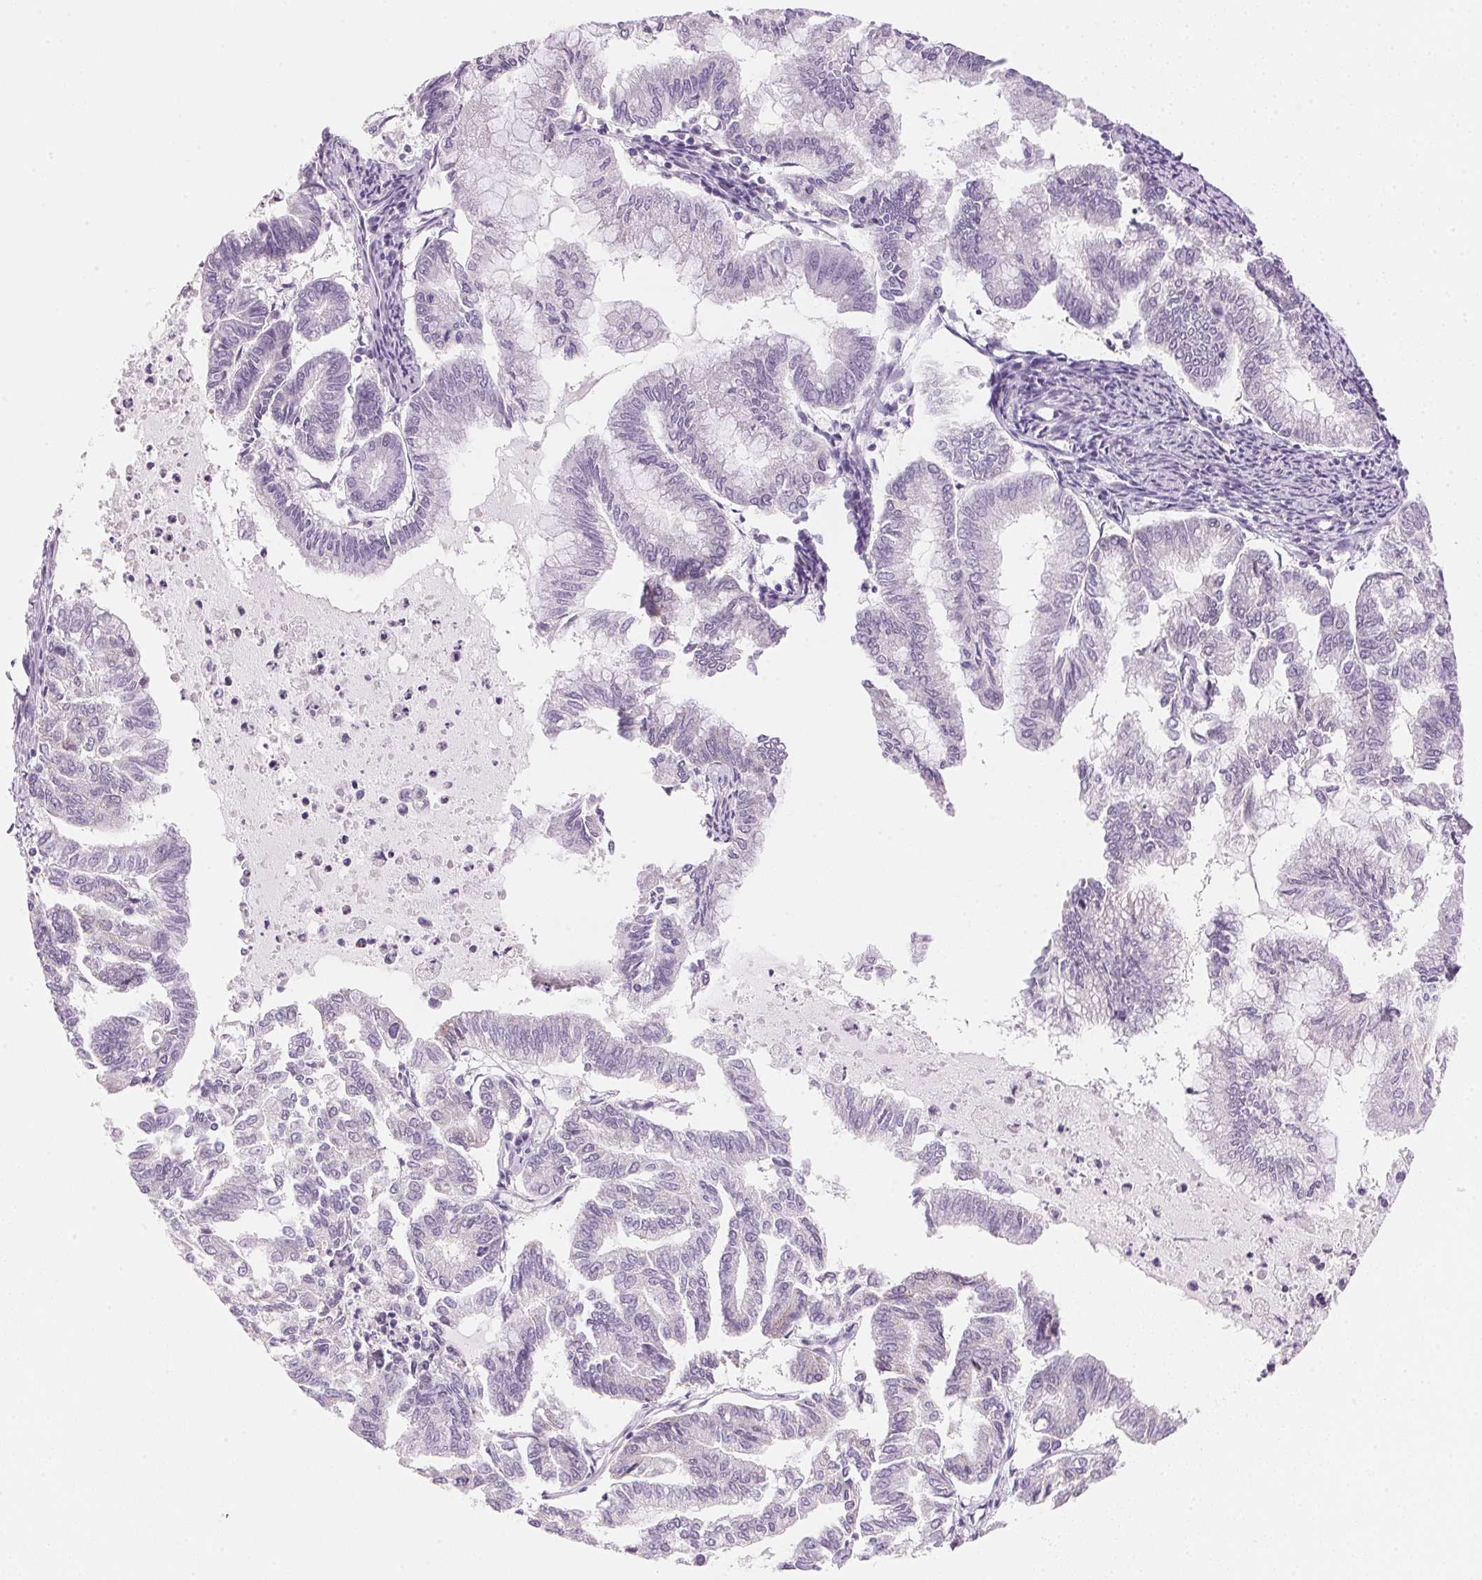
{"staining": {"intensity": "negative", "quantity": "none", "location": "none"}, "tissue": "endometrial cancer", "cell_type": "Tumor cells", "image_type": "cancer", "snomed": [{"axis": "morphology", "description": "Adenocarcinoma, NOS"}, {"axis": "topography", "description": "Endometrium"}], "caption": "This is a image of IHC staining of endometrial cancer, which shows no expression in tumor cells.", "gene": "CYP11B1", "patient": {"sex": "female", "age": 79}}